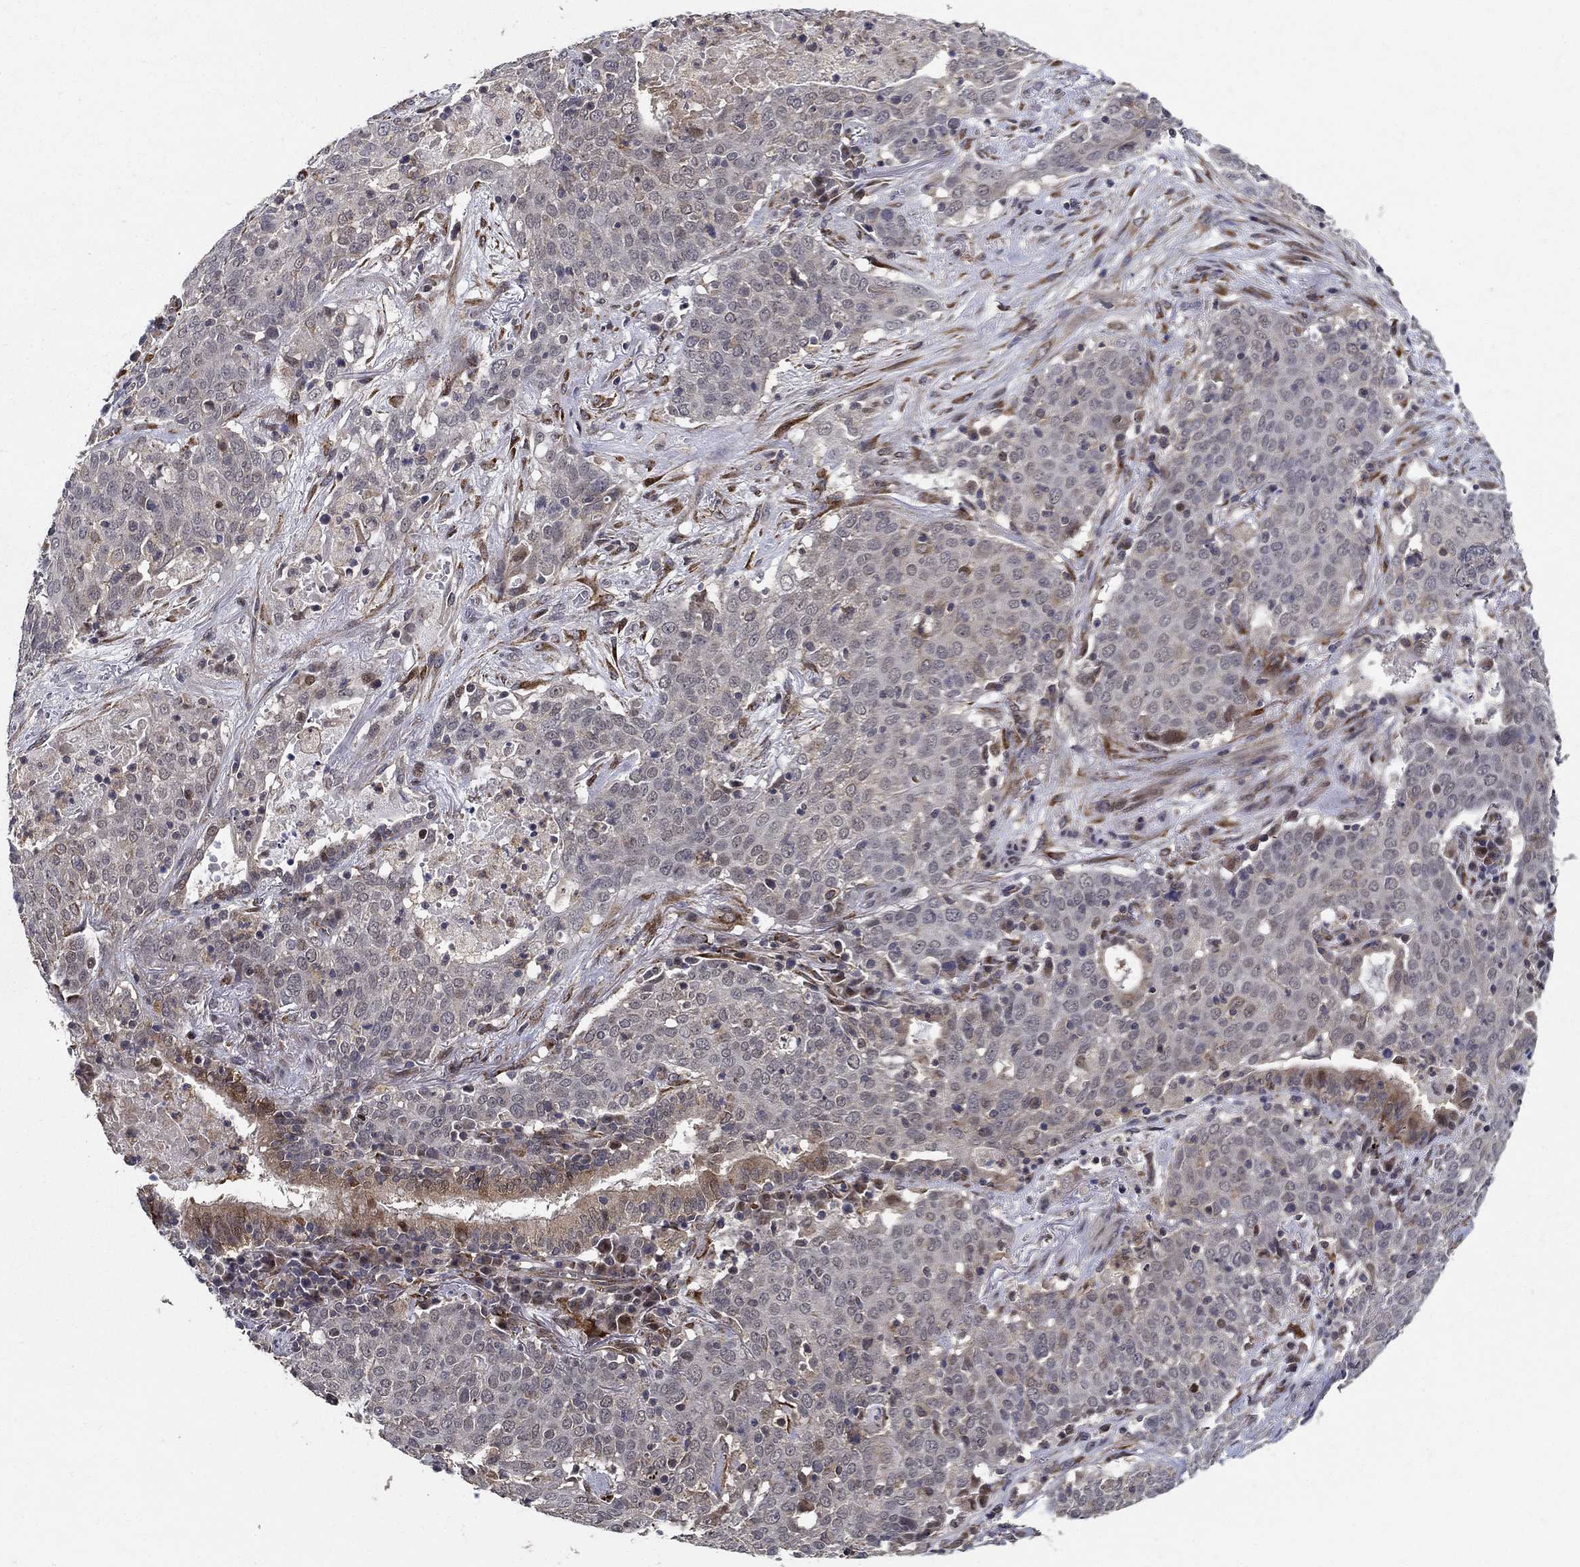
{"staining": {"intensity": "moderate", "quantity": "<25%", "location": "nuclear"}, "tissue": "lung cancer", "cell_type": "Tumor cells", "image_type": "cancer", "snomed": [{"axis": "morphology", "description": "Squamous cell carcinoma, NOS"}, {"axis": "topography", "description": "Lung"}], "caption": "Immunohistochemical staining of lung squamous cell carcinoma reveals low levels of moderate nuclear protein staining in approximately <25% of tumor cells. (IHC, brightfield microscopy, high magnification).", "gene": "ZNF594", "patient": {"sex": "male", "age": 82}}